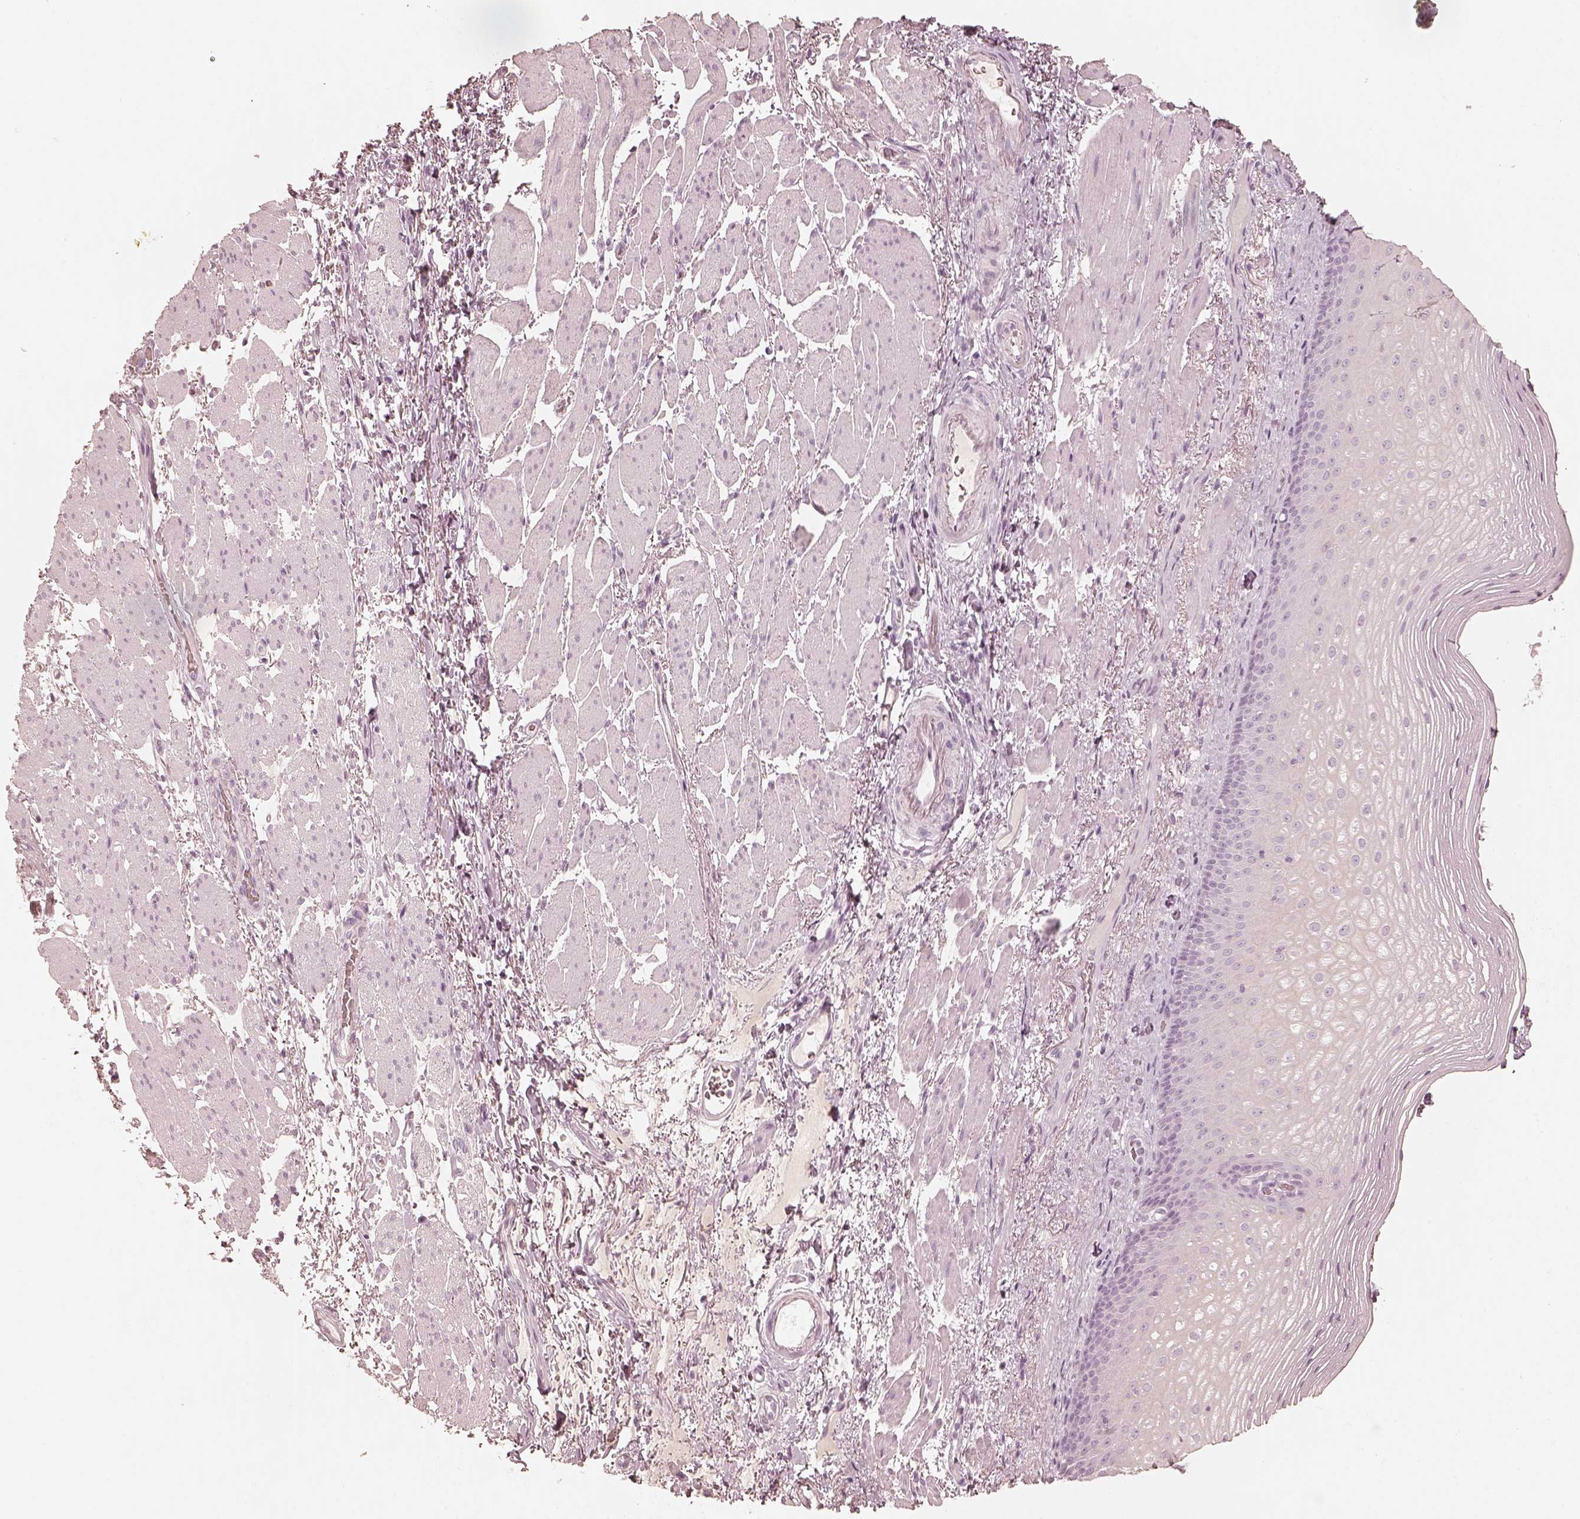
{"staining": {"intensity": "negative", "quantity": "none", "location": "none"}, "tissue": "esophagus", "cell_type": "Squamous epithelial cells", "image_type": "normal", "snomed": [{"axis": "morphology", "description": "Normal tissue, NOS"}, {"axis": "topography", "description": "Esophagus"}], "caption": "This is an immunohistochemistry histopathology image of normal human esophagus. There is no positivity in squamous epithelial cells.", "gene": "KRT82", "patient": {"sex": "male", "age": 76}}